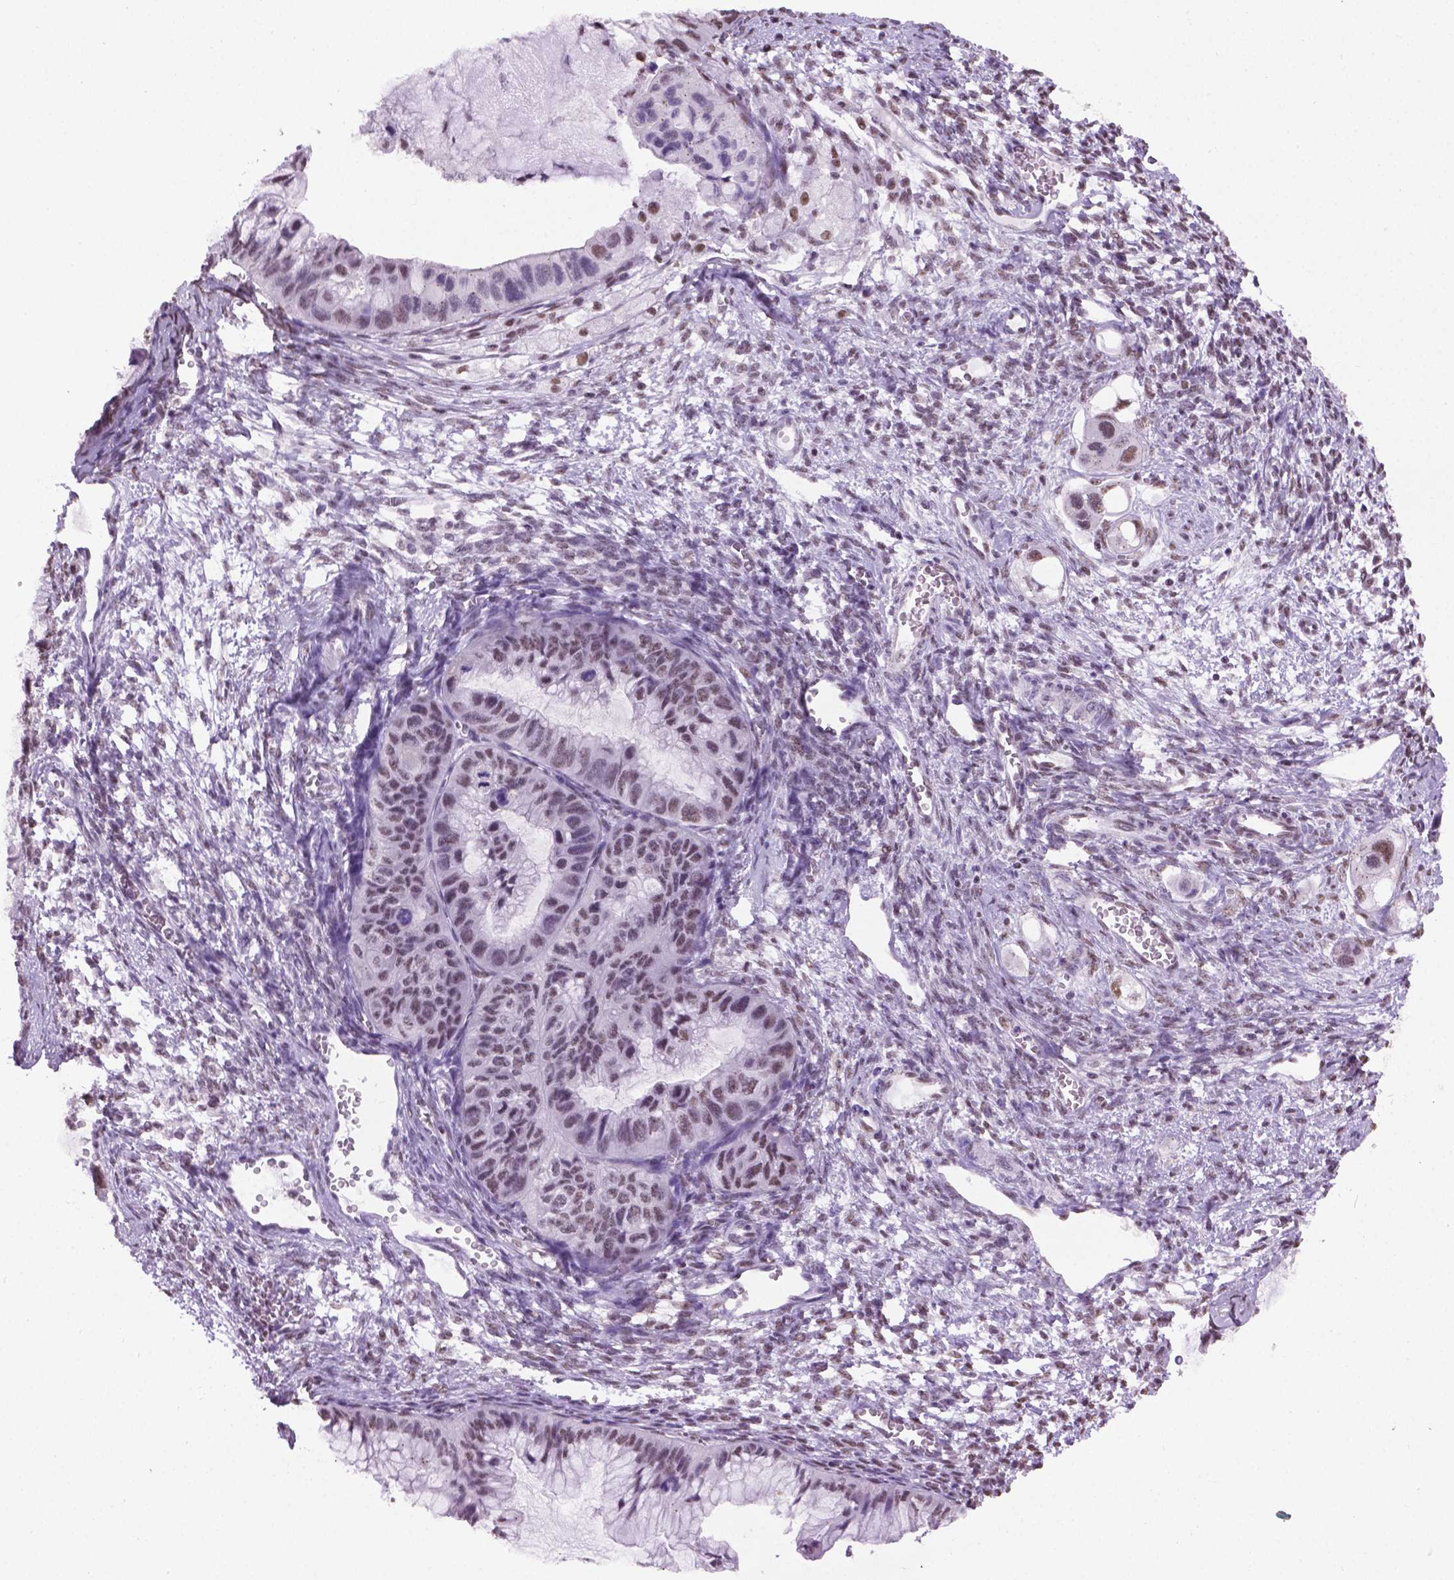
{"staining": {"intensity": "weak", "quantity": "25%-75%", "location": "nuclear"}, "tissue": "ovarian cancer", "cell_type": "Tumor cells", "image_type": "cancer", "snomed": [{"axis": "morphology", "description": "Cystadenocarcinoma, mucinous, NOS"}, {"axis": "topography", "description": "Ovary"}], "caption": "DAB (3,3'-diaminobenzidine) immunohistochemical staining of ovarian cancer (mucinous cystadenocarcinoma) reveals weak nuclear protein positivity in approximately 25%-75% of tumor cells.", "gene": "ABI2", "patient": {"sex": "female", "age": 72}}